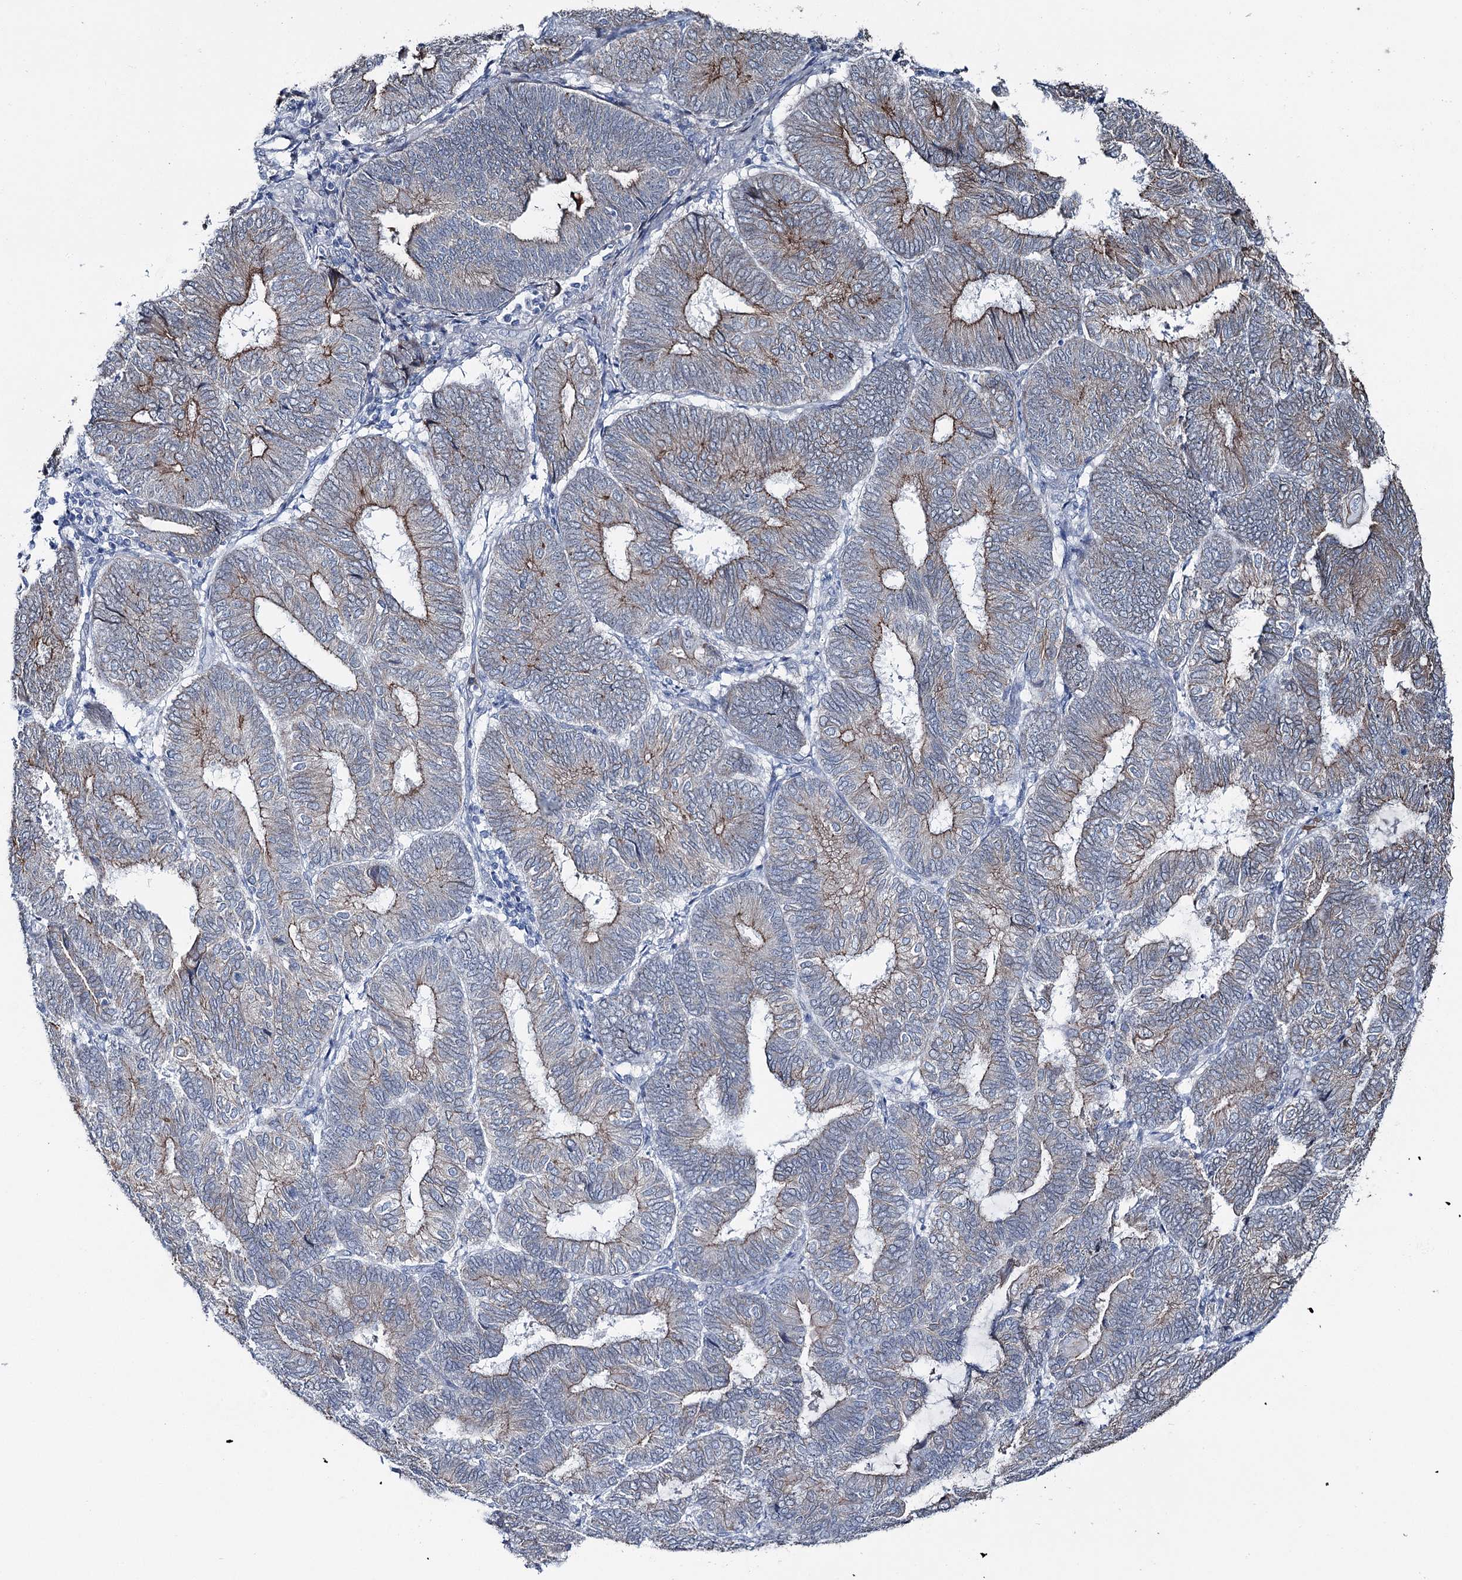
{"staining": {"intensity": "moderate", "quantity": "25%-75%", "location": "cytoplasmic/membranous"}, "tissue": "endometrial cancer", "cell_type": "Tumor cells", "image_type": "cancer", "snomed": [{"axis": "morphology", "description": "Adenocarcinoma, NOS"}, {"axis": "topography", "description": "Endometrium"}], "caption": "Immunohistochemical staining of adenocarcinoma (endometrial) exhibits moderate cytoplasmic/membranous protein staining in approximately 25%-75% of tumor cells.", "gene": "FAM120B", "patient": {"sex": "female", "age": 81}}